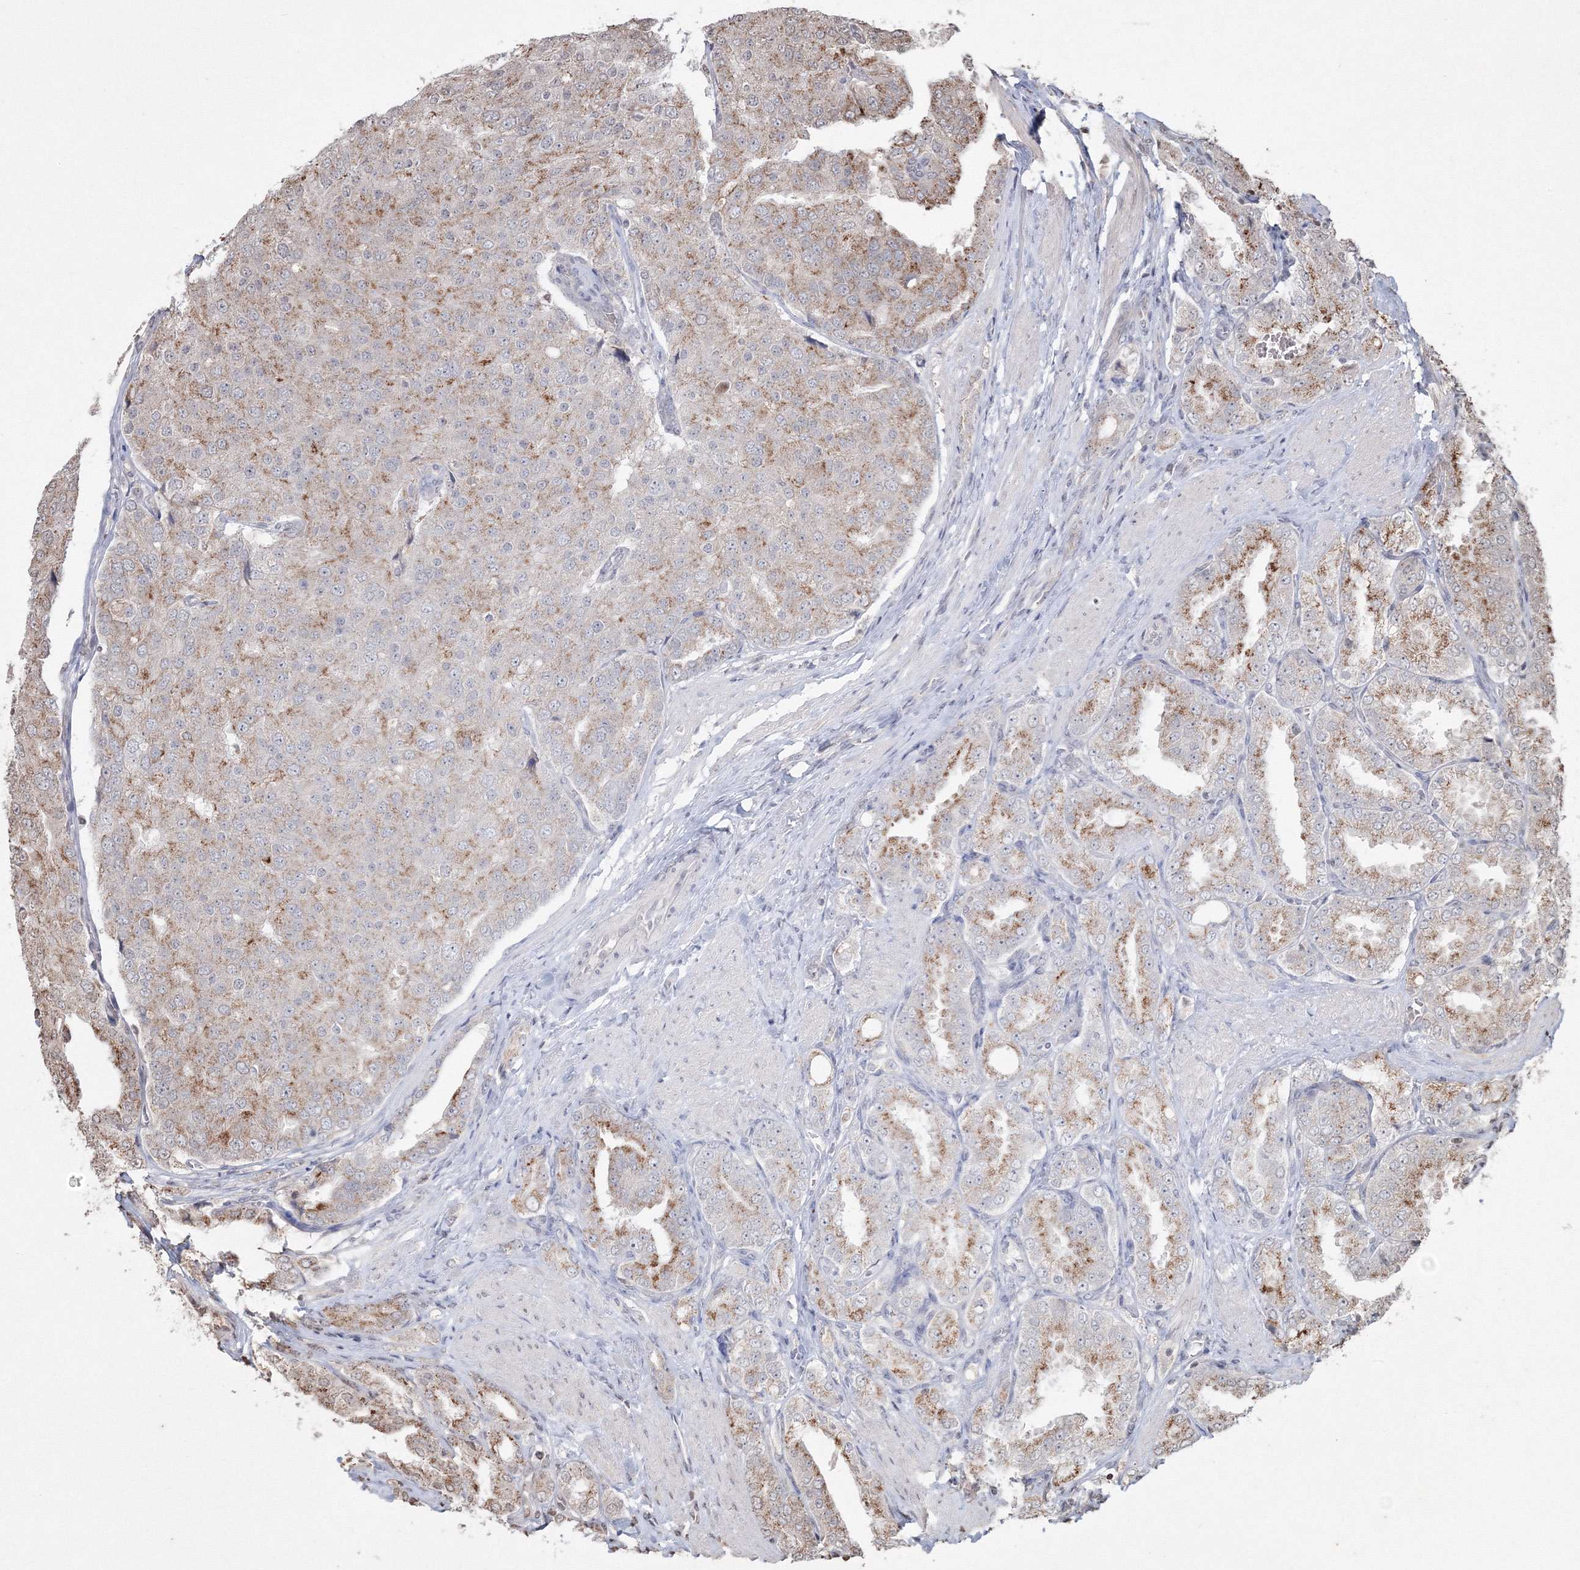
{"staining": {"intensity": "moderate", "quantity": "25%-75%", "location": "cytoplasmic/membranous,nuclear"}, "tissue": "prostate cancer", "cell_type": "Tumor cells", "image_type": "cancer", "snomed": [{"axis": "morphology", "description": "Adenocarcinoma, High grade"}, {"axis": "topography", "description": "Prostate"}], "caption": "Protein expression analysis of prostate cancer exhibits moderate cytoplasmic/membranous and nuclear positivity in about 25%-75% of tumor cells. (IHC, brightfield microscopy, high magnification).", "gene": "PEX13", "patient": {"sex": "male", "age": 50}}